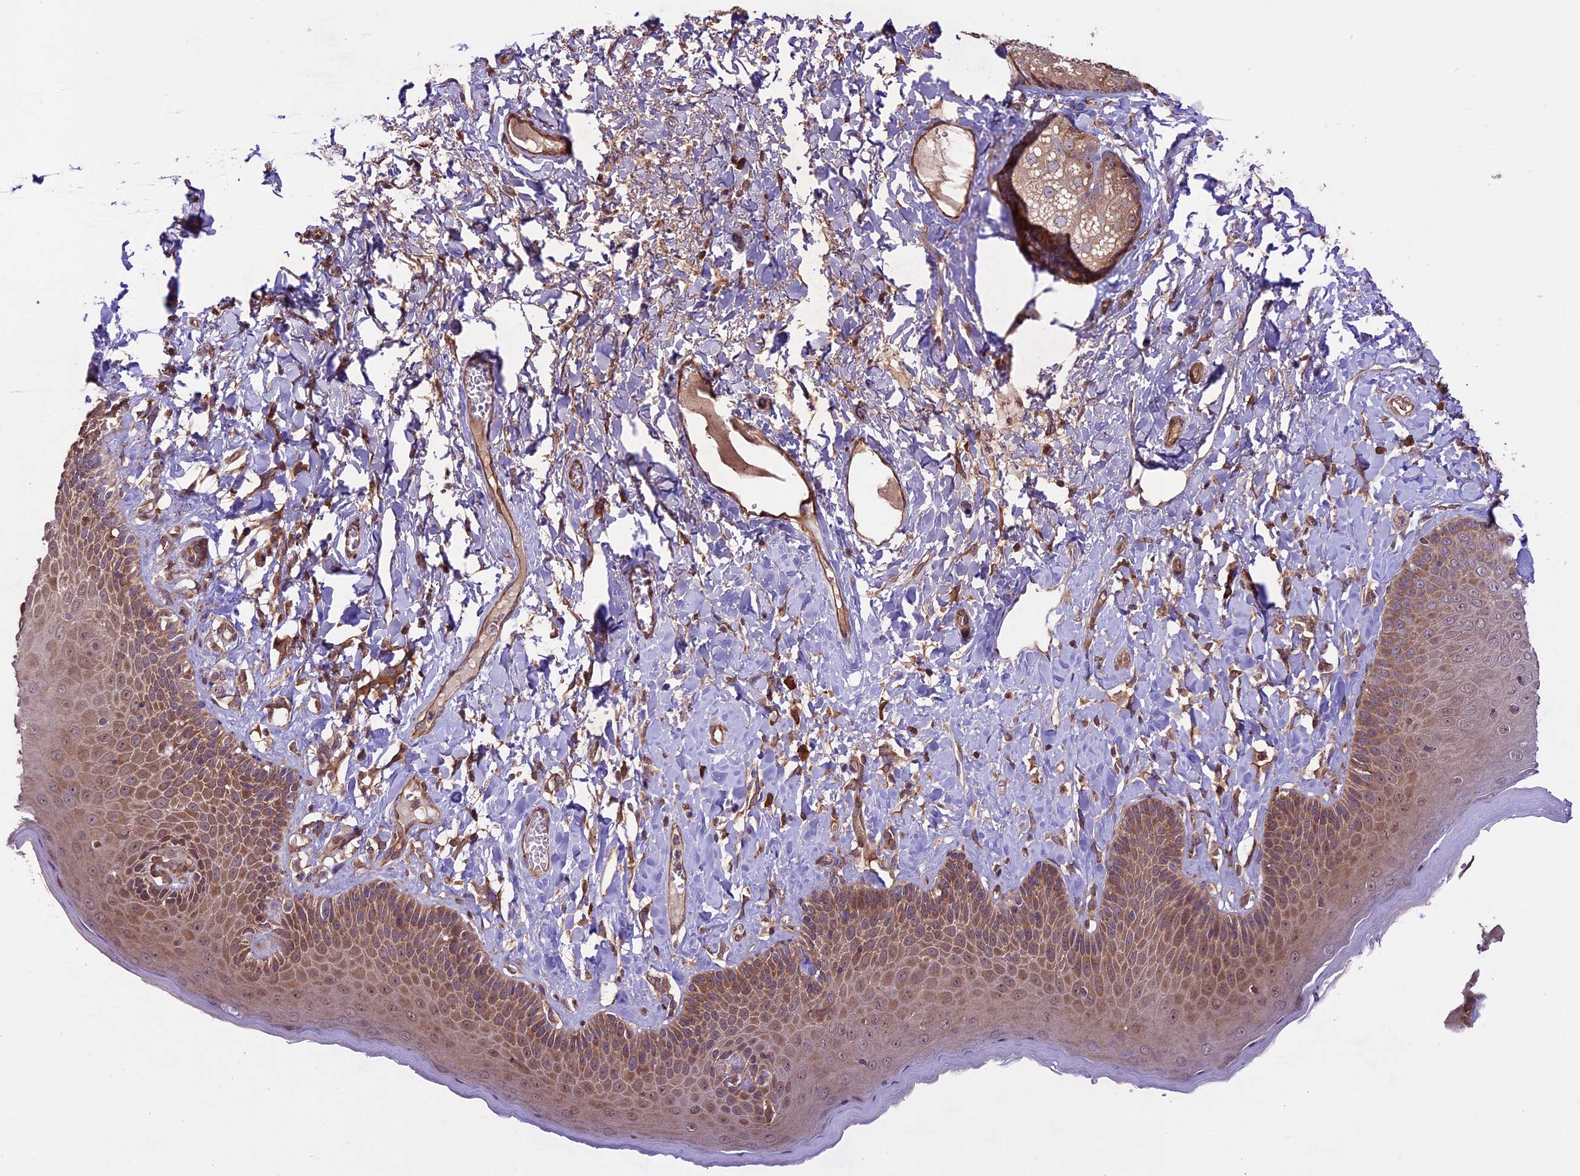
{"staining": {"intensity": "moderate", "quantity": ">75%", "location": "cytoplasmic/membranous"}, "tissue": "skin", "cell_type": "Epidermal cells", "image_type": "normal", "snomed": [{"axis": "morphology", "description": "Normal tissue, NOS"}, {"axis": "topography", "description": "Anal"}], "caption": "Protein analysis of normal skin shows moderate cytoplasmic/membranous staining in about >75% of epidermal cells. (IHC, brightfield microscopy, high magnification).", "gene": "HDAC5", "patient": {"sex": "male", "age": 69}}